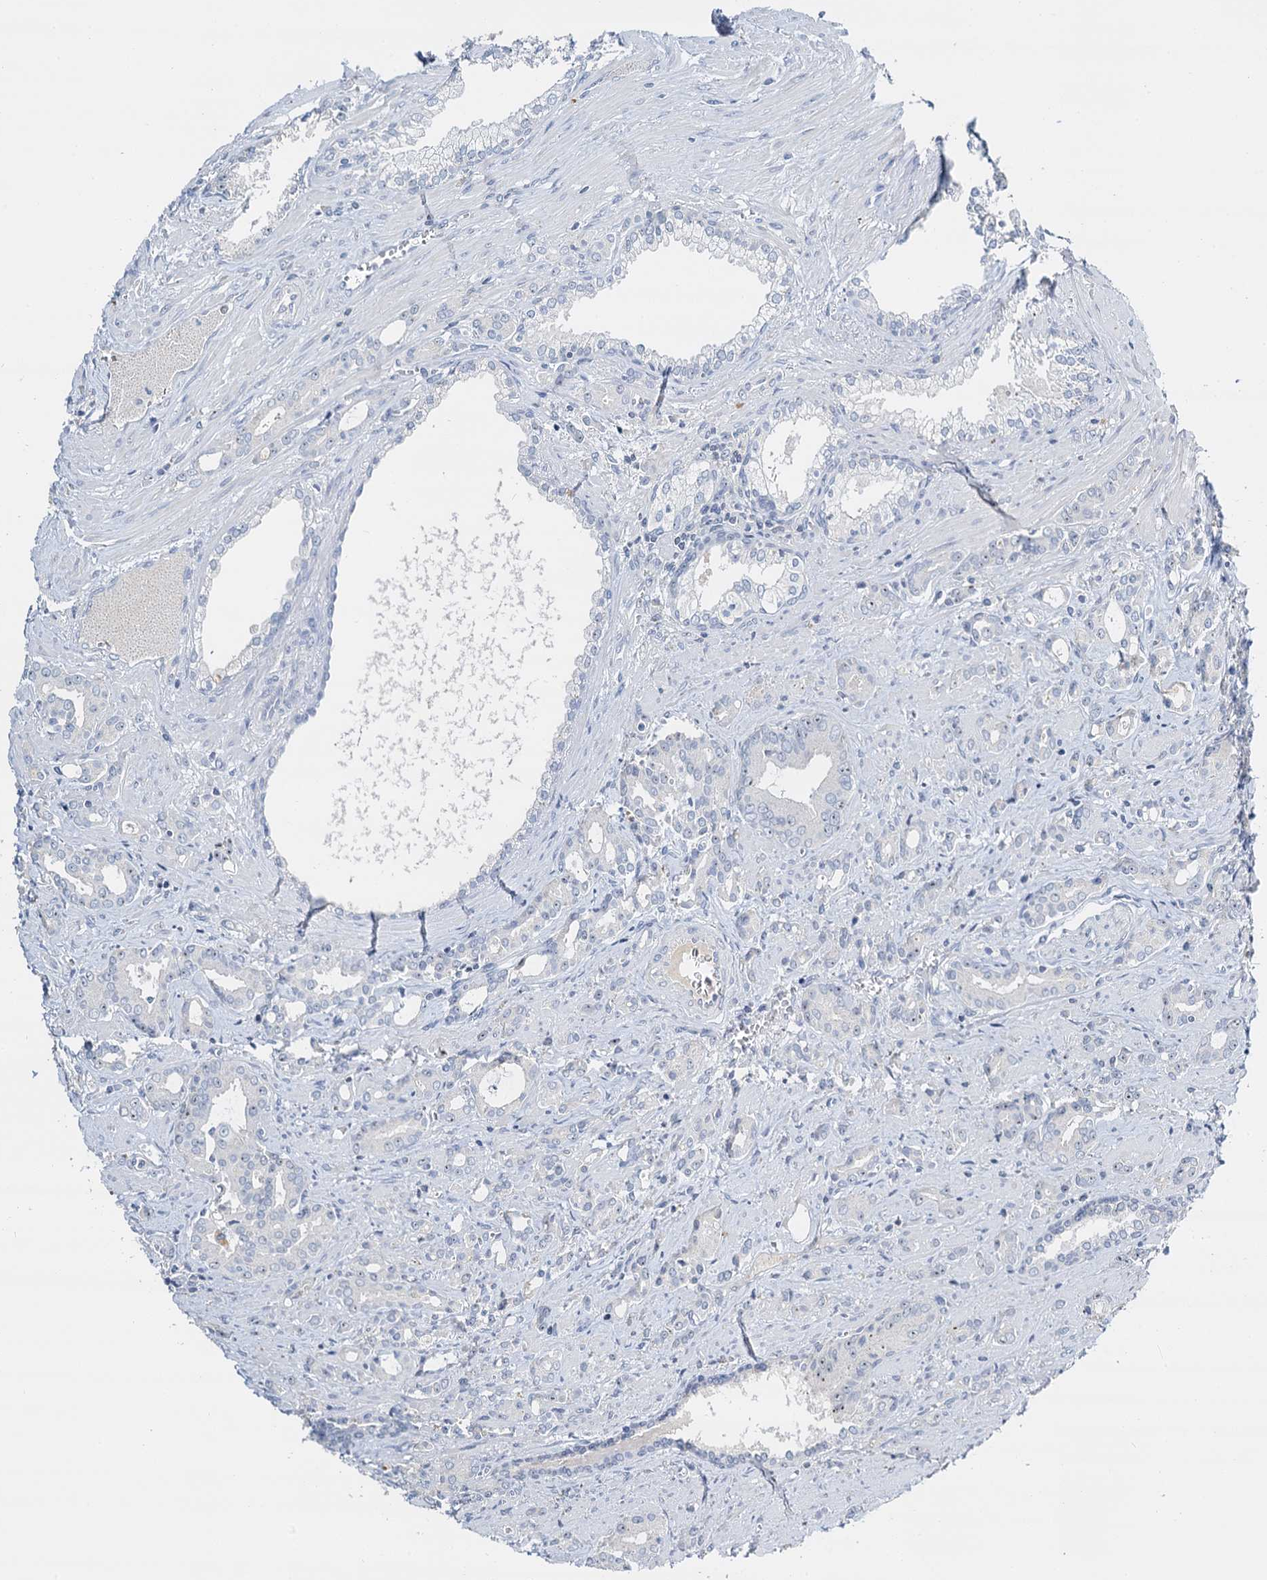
{"staining": {"intensity": "negative", "quantity": "none", "location": "none"}, "tissue": "prostate cancer", "cell_type": "Tumor cells", "image_type": "cancer", "snomed": [{"axis": "morphology", "description": "Adenocarcinoma, High grade"}, {"axis": "topography", "description": "Prostate"}], "caption": "IHC of prostate cancer demonstrates no staining in tumor cells.", "gene": "NOP2", "patient": {"sex": "male", "age": 72}}